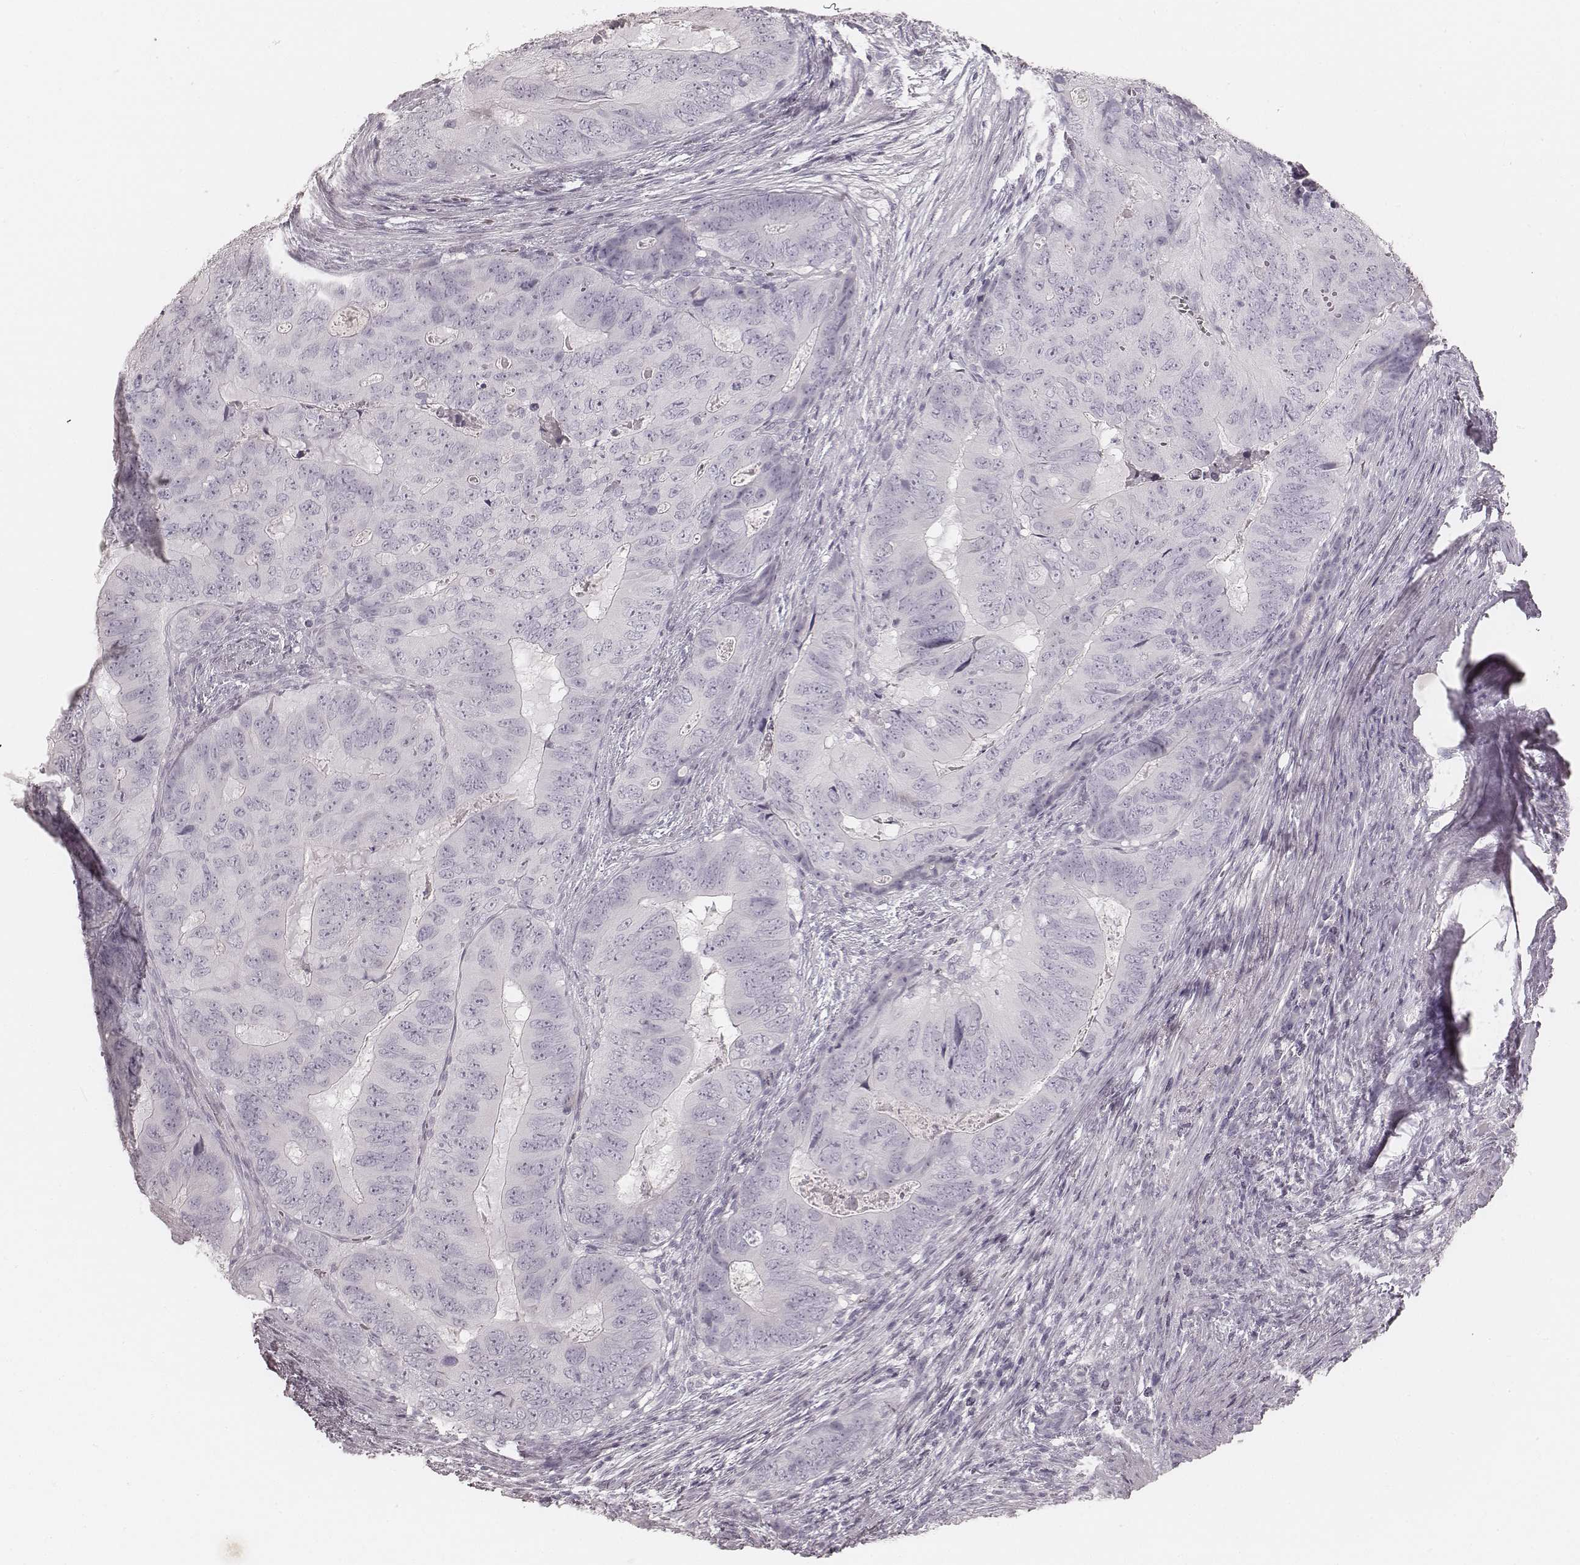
{"staining": {"intensity": "negative", "quantity": "none", "location": "none"}, "tissue": "colorectal cancer", "cell_type": "Tumor cells", "image_type": "cancer", "snomed": [{"axis": "morphology", "description": "Adenocarcinoma, NOS"}, {"axis": "topography", "description": "Colon"}], "caption": "The image exhibits no significant staining in tumor cells of colorectal adenocarcinoma.", "gene": "KRT34", "patient": {"sex": "male", "age": 79}}